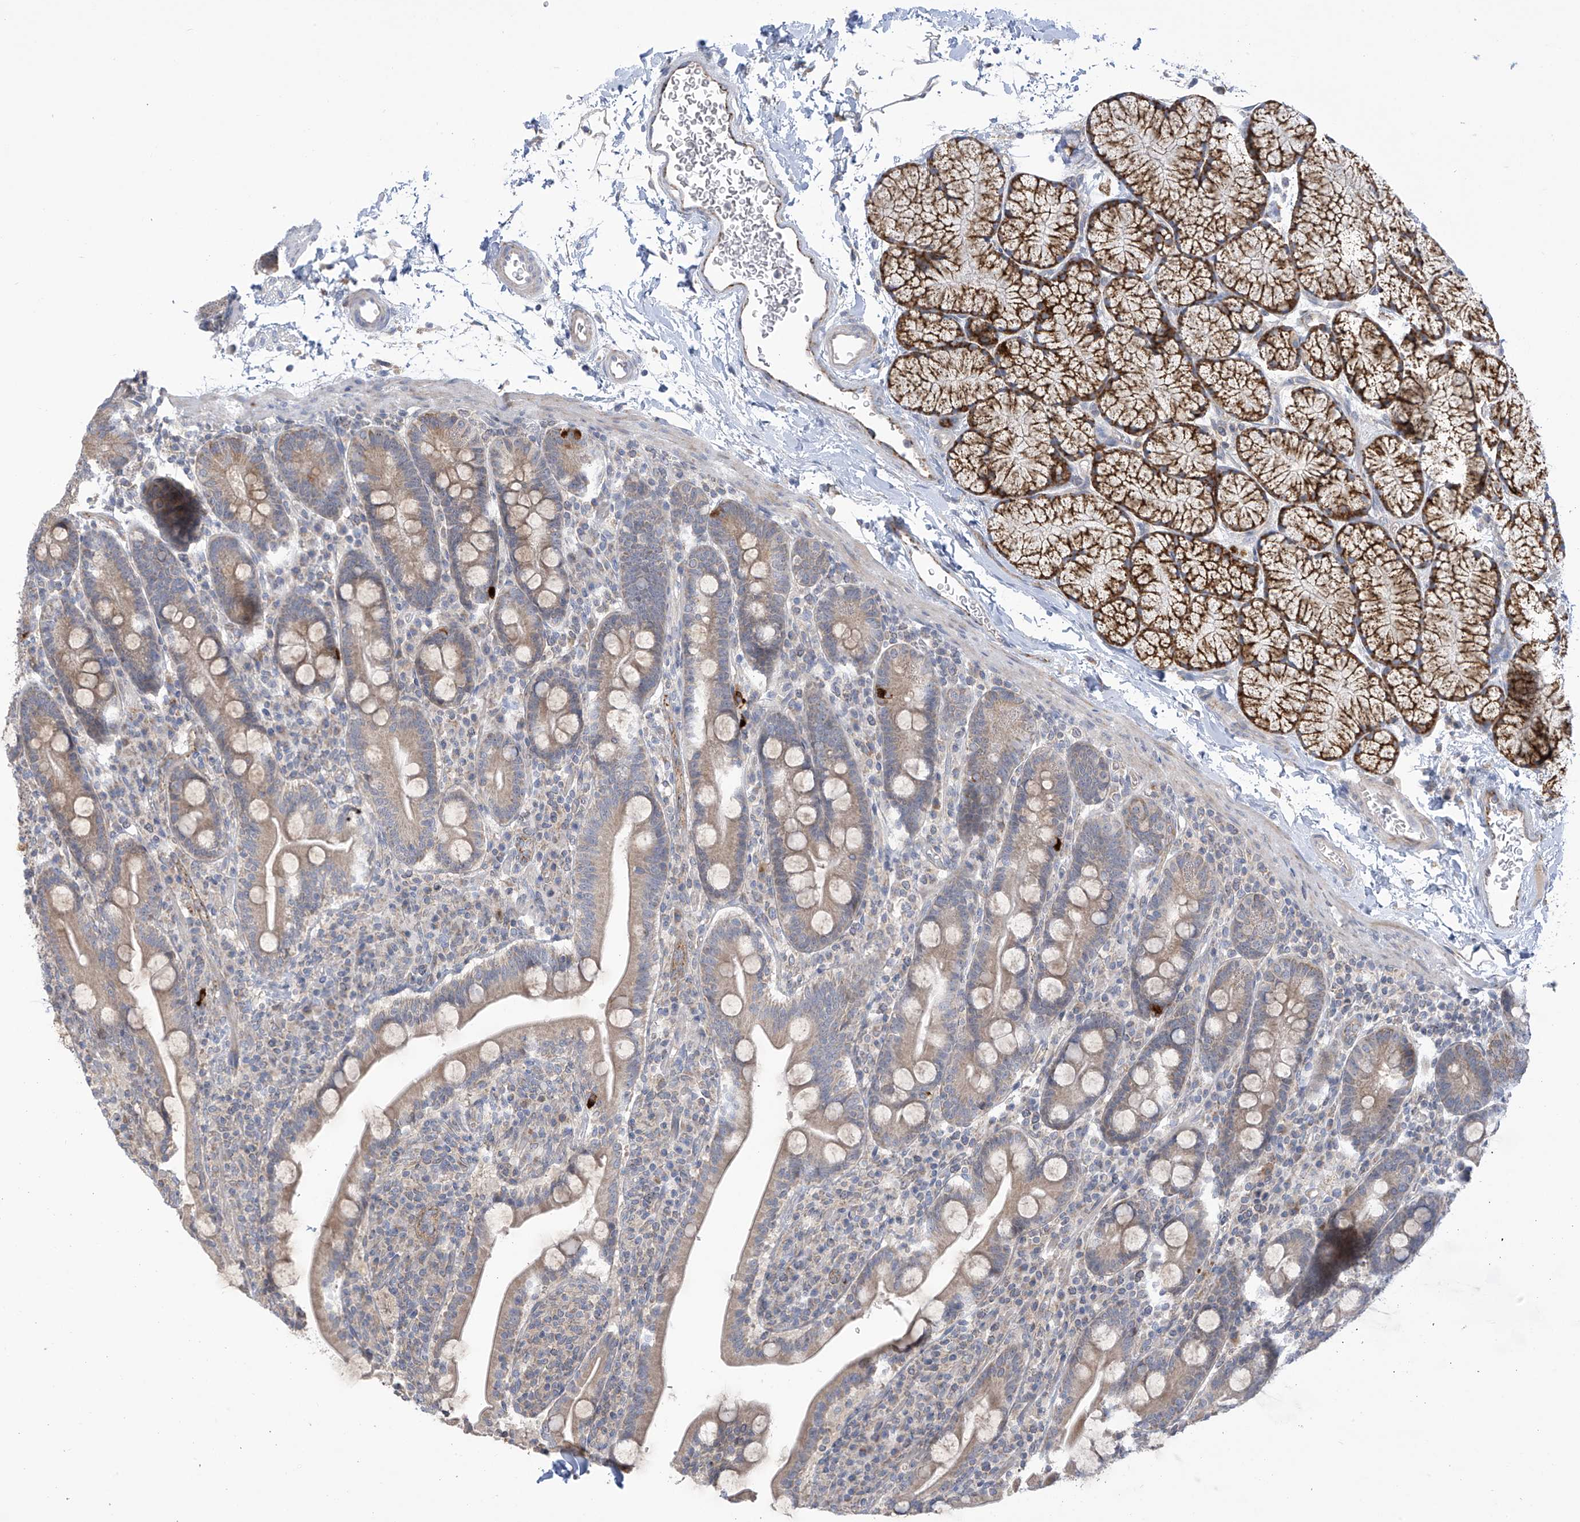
{"staining": {"intensity": "weak", "quantity": ">75%", "location": "cytoplasmic/membranous"}, "tissue": "duodenum", "cell_type": "Glandular cells", "image_type": "normal", "snomed": [{"axis": "morphology", "description": "Normal tissue, NOS"}, {"axis": "topography", "description": "Duodenum"}], "caption": "Duodenum stained for a protein shows weak cytoplasmic/membranous positivity in glandular cells. (DAB IHC with brightfield microscopy, high magnification).", "gene": "SCGB1D2", "patient": {"sex": "male", "age": 35}}